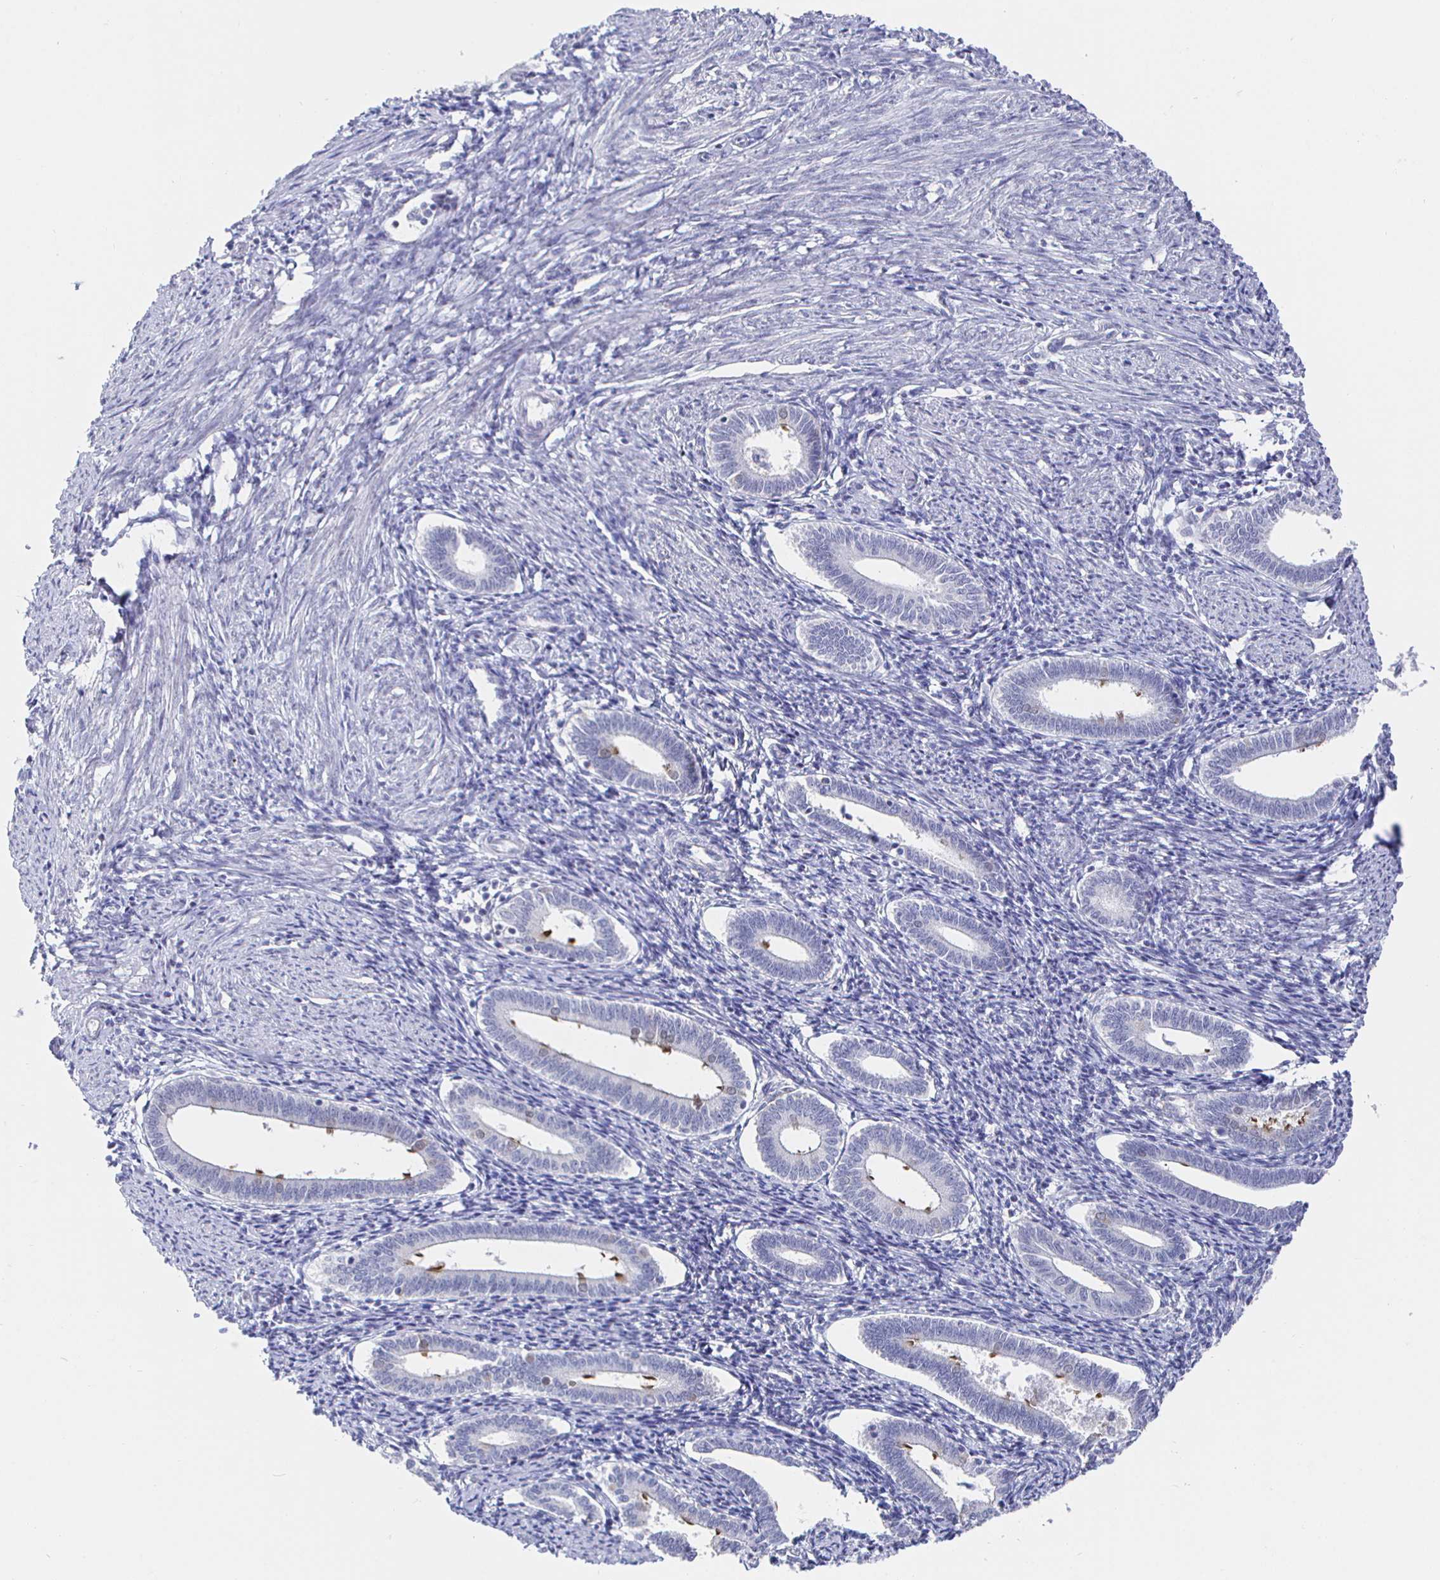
{"staining": {"intensity": "negative", "quantity": "none", "location": "none"}, "tissue": "endometrium", "cell_type": "Cells in endometrial stroma", "image_type": "normal", "snomed": [{"axis": "morphology", "description": "Normal tissue, NOS"}, {"axis": "topography", "description": "Endometrium"}], "caption": "Immunohistochemistry histopathology image of benign endometrium: human endometrium stained with DAB (3,3'-diaminobenzidine) reveals no significant protein expression in cells in endometrial stroma.", "gene": "LRRC23", "patient": {"sex": "female", "age": 41}}